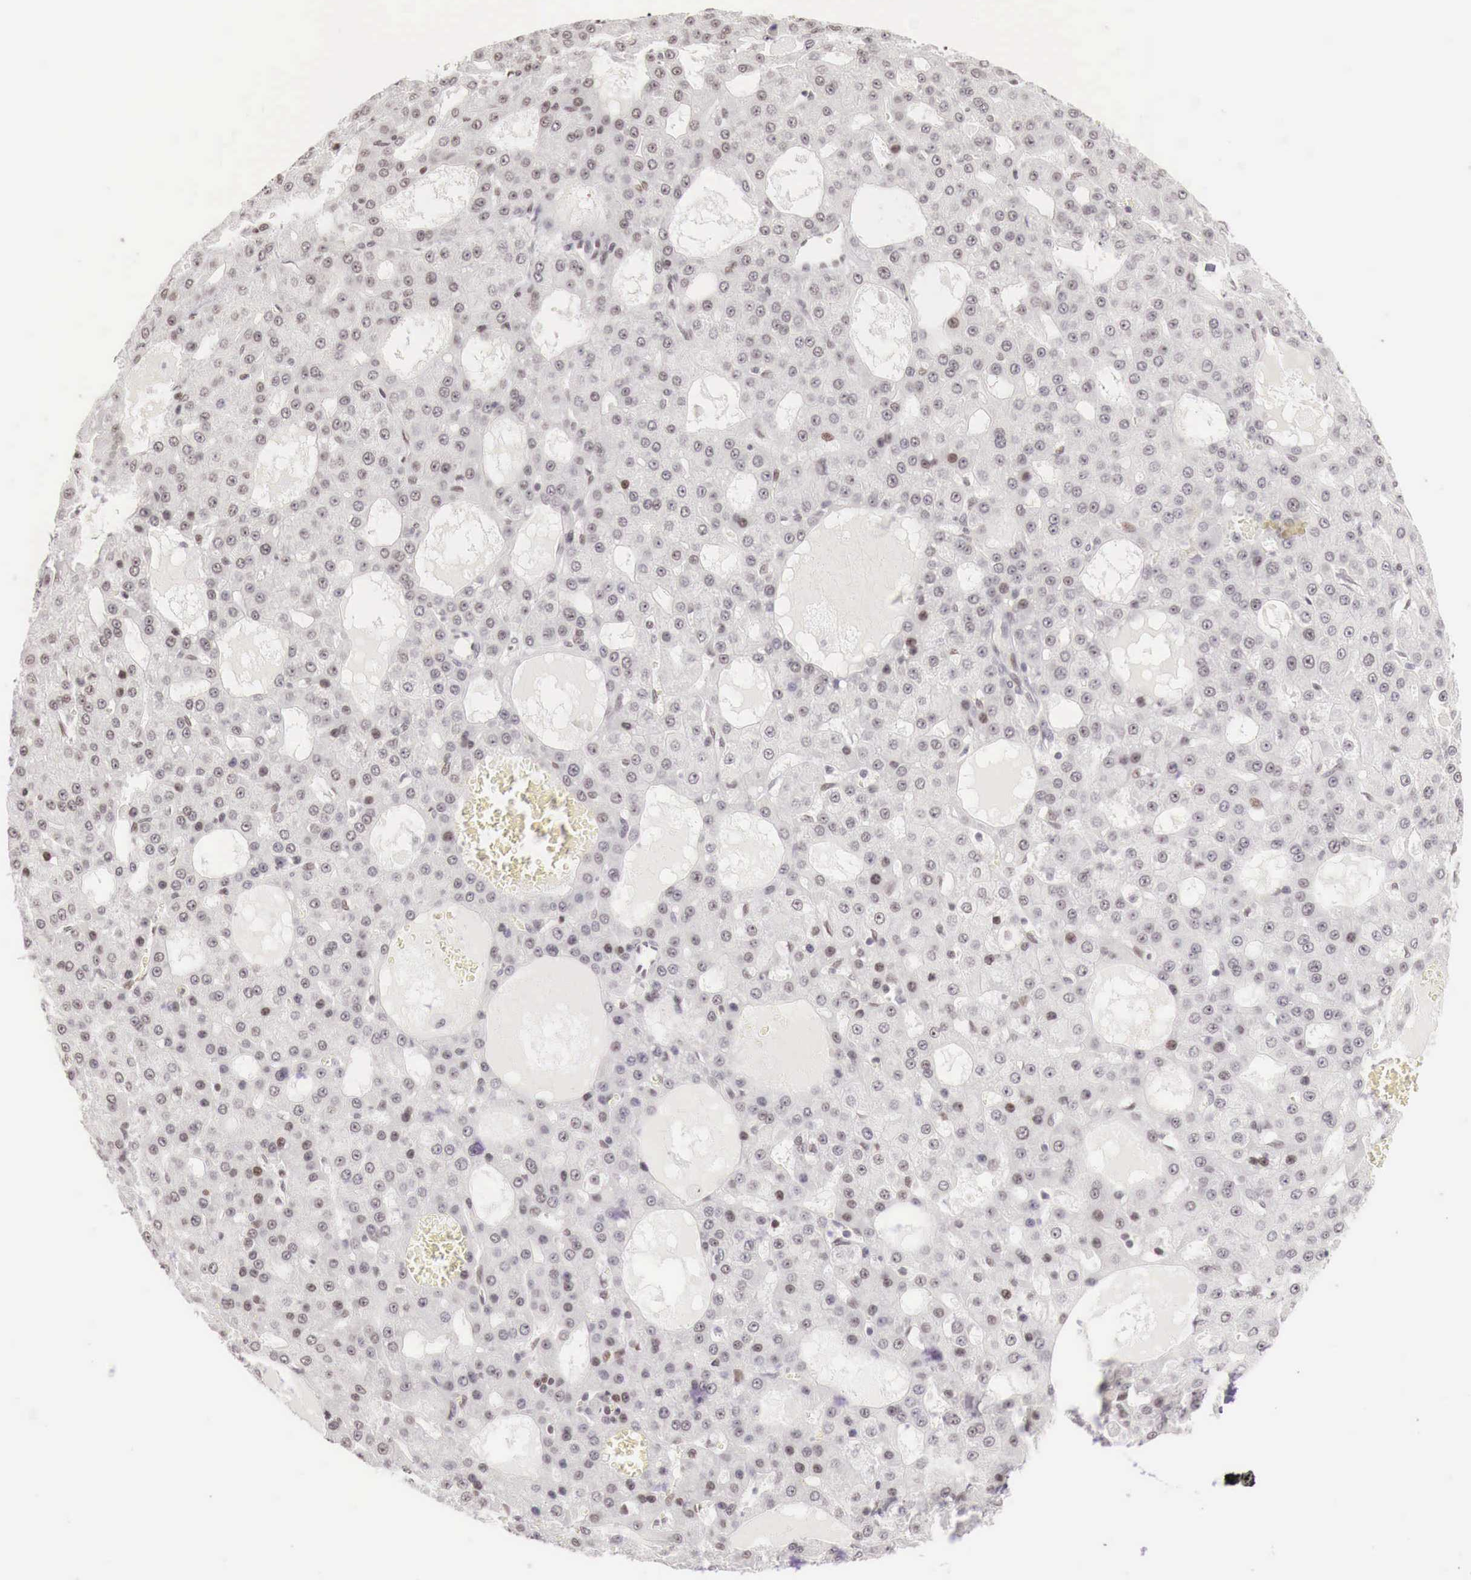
{"staining": {"intensity": "weak", "quantity": "<25%", "location": "nuclear"}, "tissue": "liver cancer", "cell_type": "Tumor cells", "image_type": "cancer", "snomed": [{"axis": "morphology", "description": "Carcinoma, Hepatocellular, NOS"}, {"axis": "topography", "description": "Liver"}], "caption": "Immunohistochemical staining of human liver hepatocellular carcinoma demonstrates no significant expression in tumor cells. The staining is performed using DAB (3,3'-diaminobenzidine) brown chromogen with nuclei counter-stained in using hematoxylin.", "gene": "PHF14", "patient": {"sex": "male", "age": 47}}